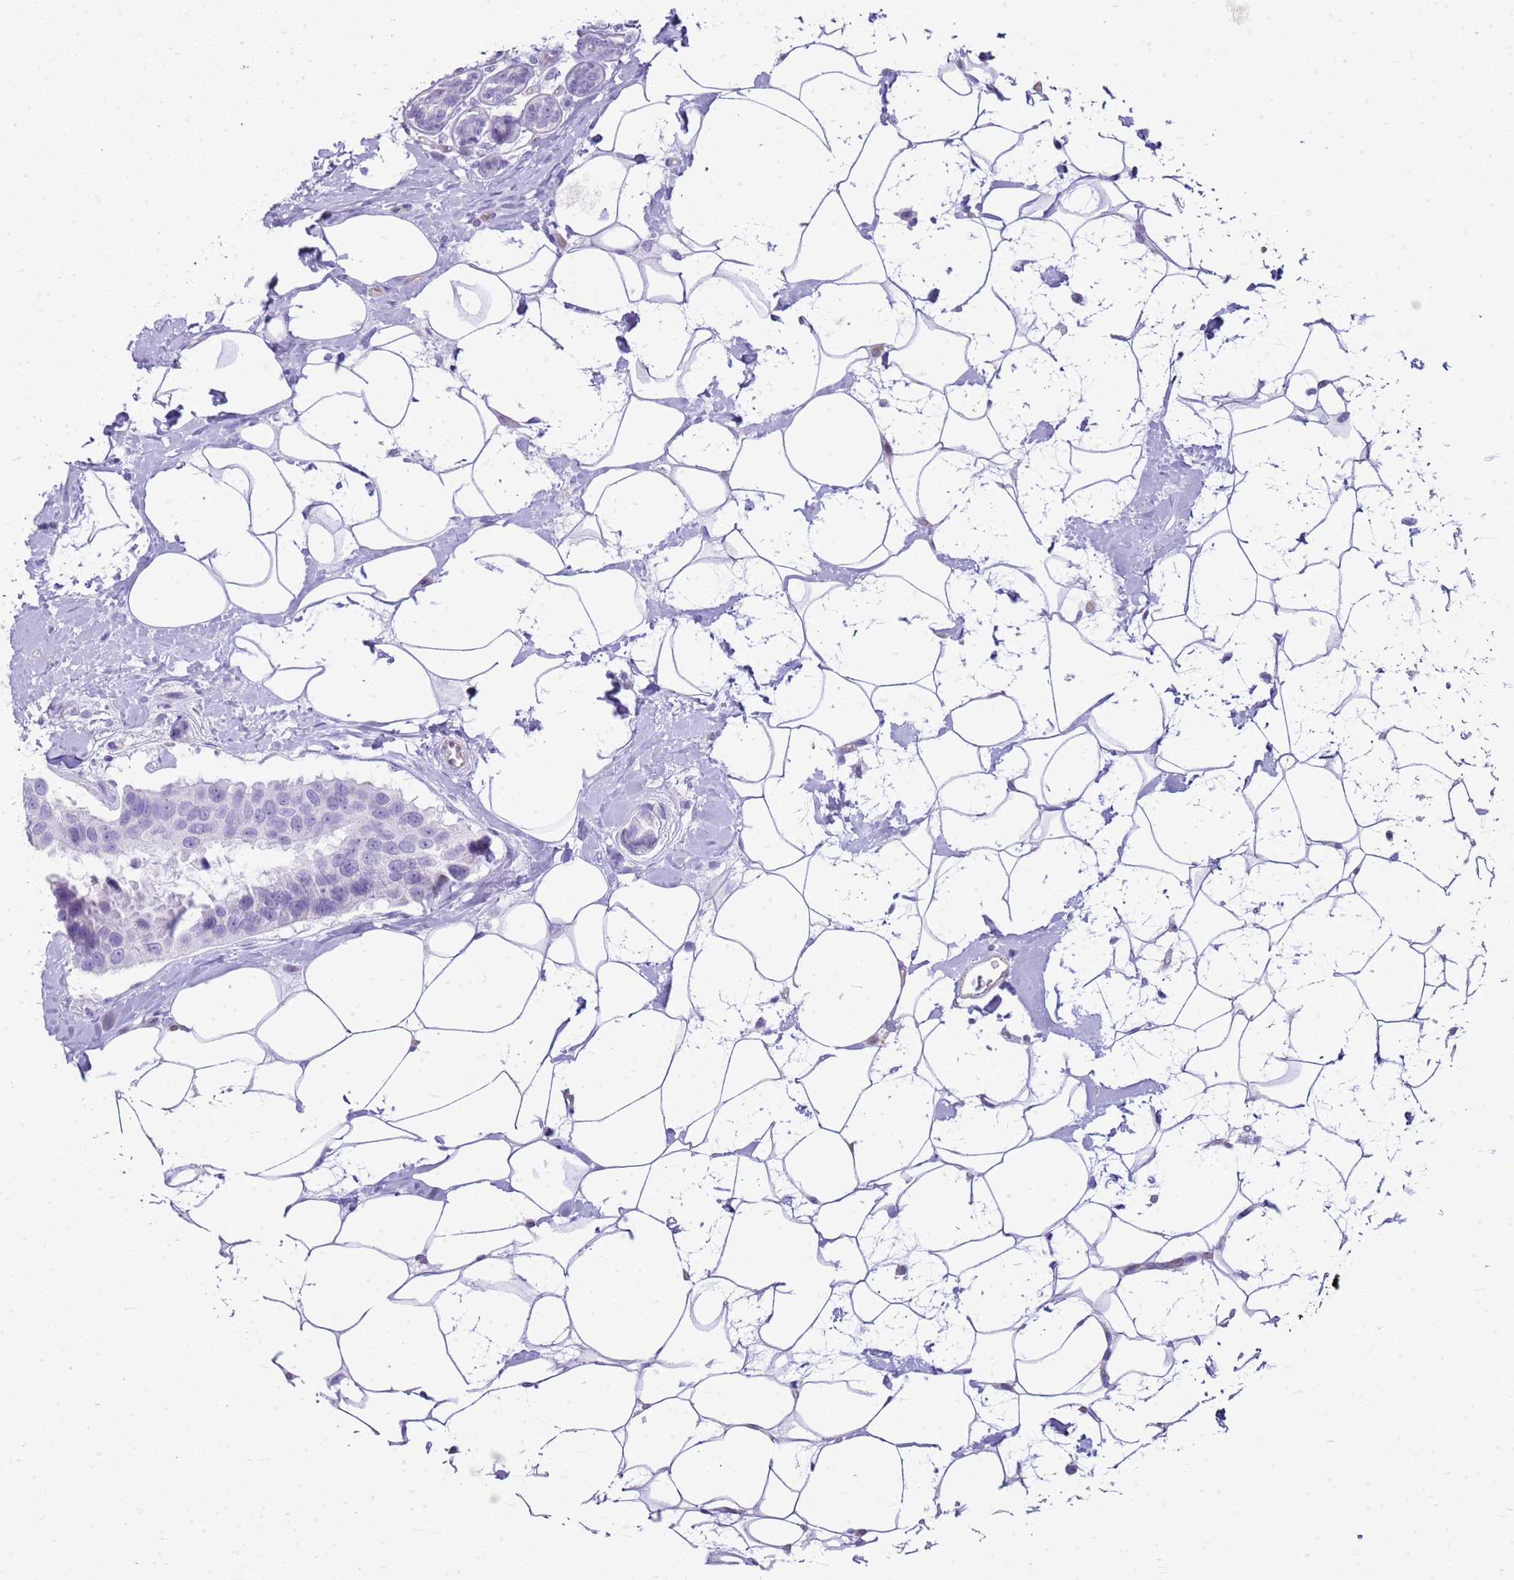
{"staining": {"intensity": "negative", "quantity": "none", "location": "none"}, "tissue": "breast cancer", "cell_type": "Tumor cells", "image_type": "cancer", "snomed": [{"axis": "morphology", "description": "Normal tissue, NOS"}, {"axis": "morphology", "description": "Duct carcinoma"}, {"axis": "topography", "description": "Breast"}], "caption": "This is an immunohistochemistry (IHC) image of human breast cancer (intraductal carcinoma). There is no staining in tumor cells.", "gene": "SULT1E1", "patient": {"sex": "female", "age": 39}}